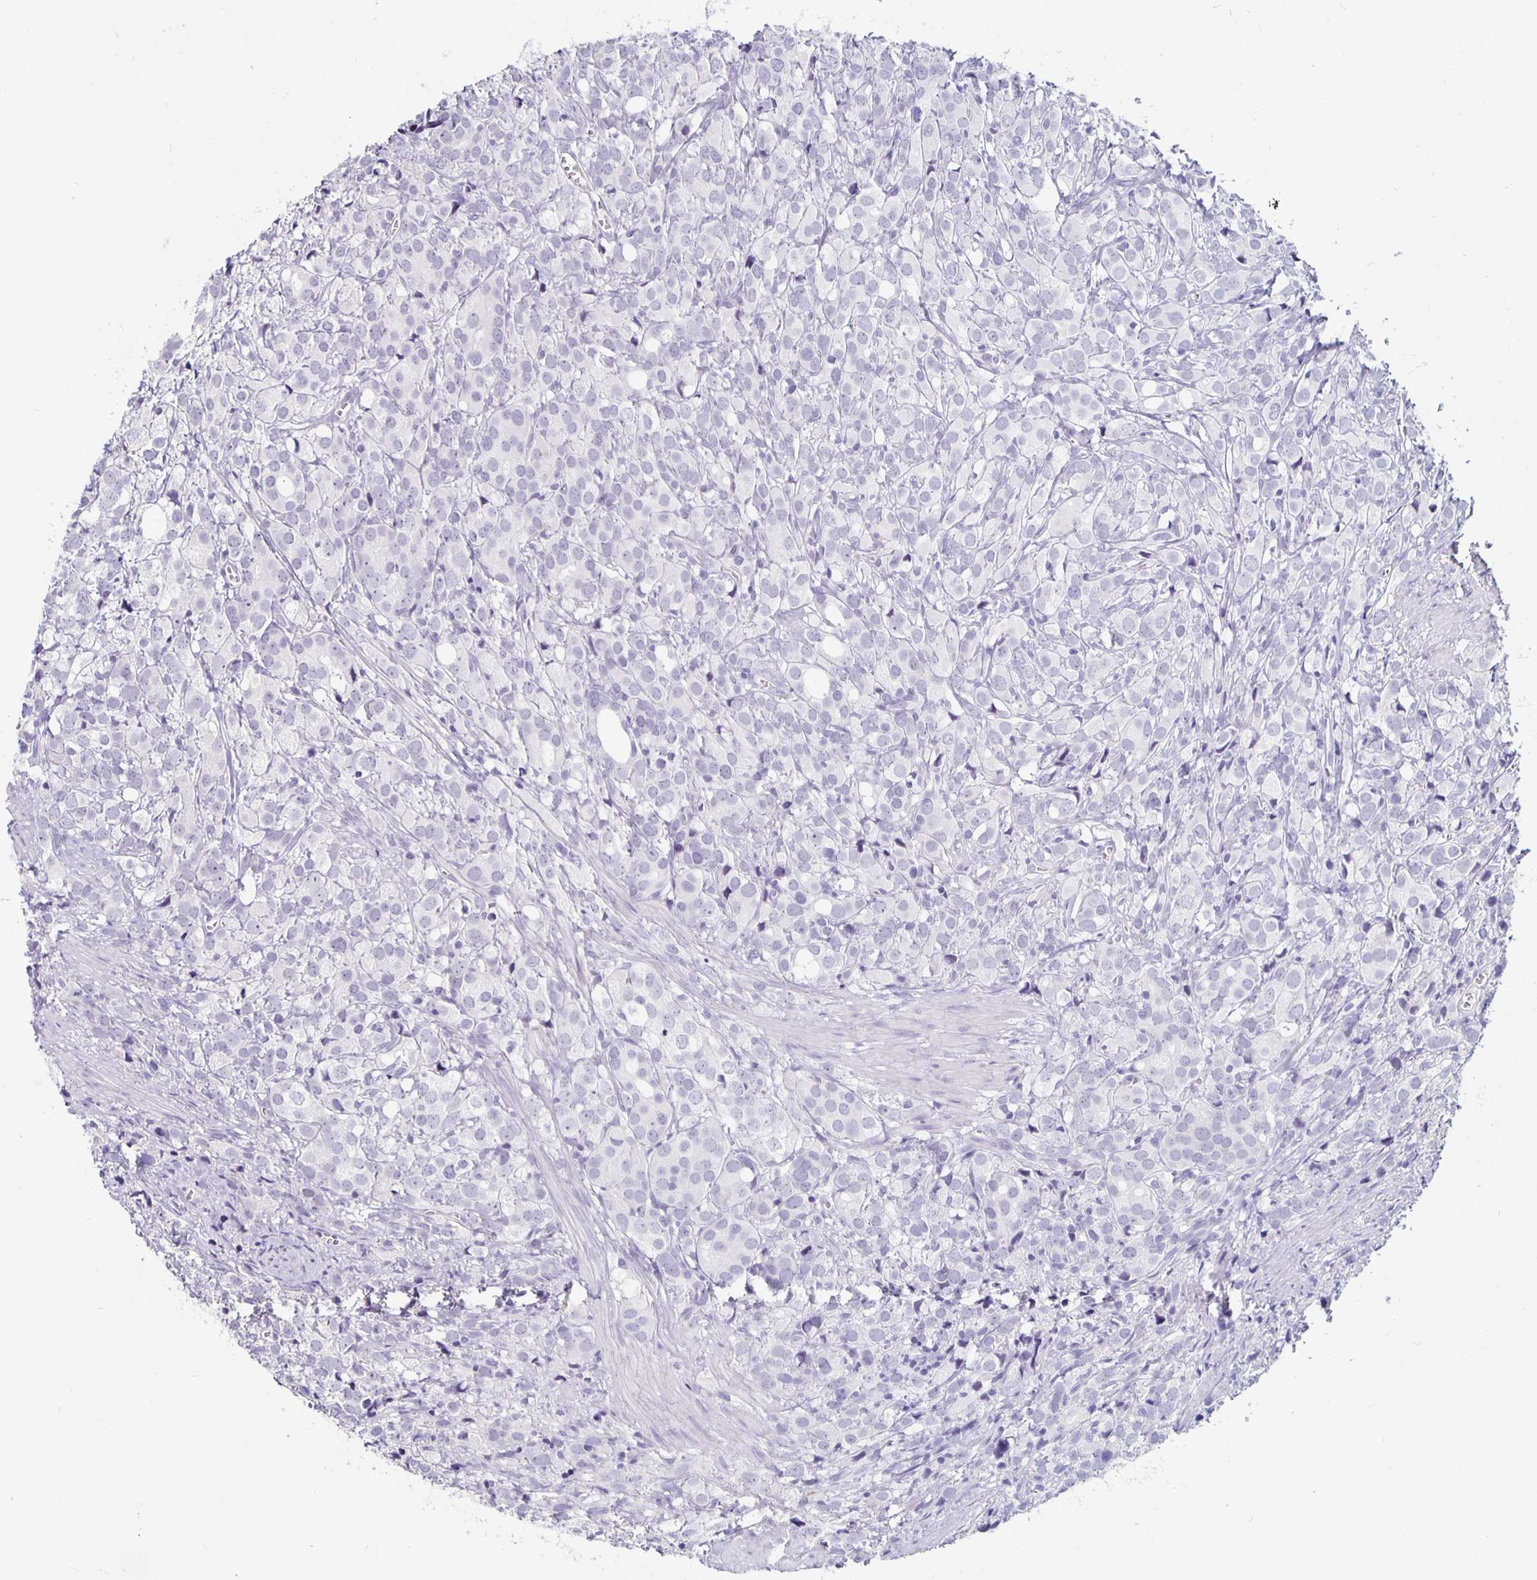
{"staining": {"intensity": "negative", "quantity": "none", "location": "none"}, "tissue": "prostate cancer", "cell_type": "Tumor cells", "image_type": "cancer", "snomed": [{"axis": "morphology", "description": "Adenocarcinoma, High grade"}, {"axis": "topography", "description": "Prostate"}], "caption": "IHC of prostate adenocarcinoma (high-grade) displays no positivity in tumor cells.", "gene": "KCNQ2", "patient": {"sex": "male", "age": 86}}